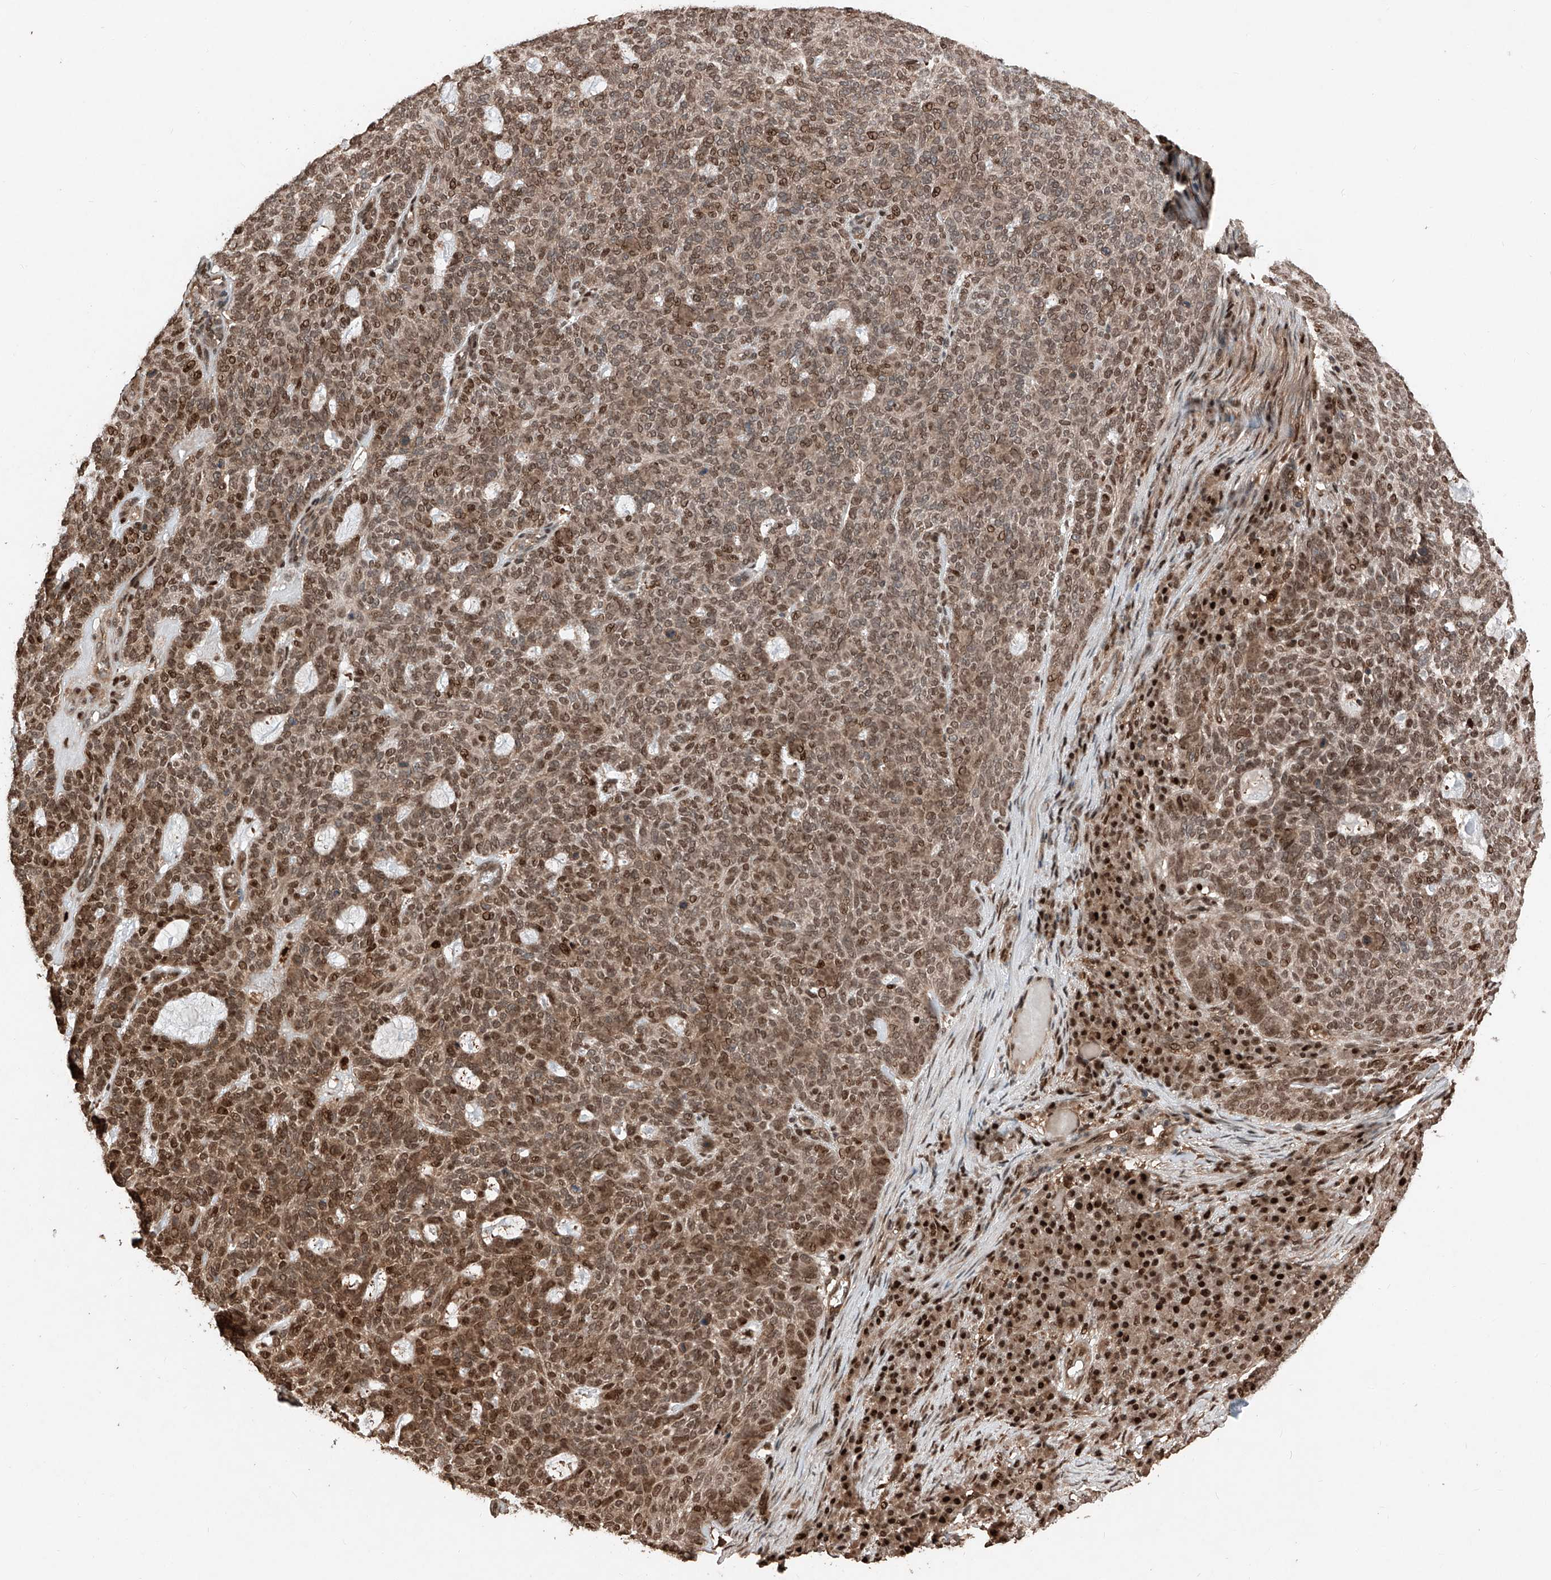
{"staining": {"intensity": "moderate", "quantity": ">75%", "location": "cytoplasmic/membranous,nuclear"}, "tissue": "skin cancer", "cell_type": "Tumor cells", "image_type": "cancer", "snomed": [{"axis": "morphology", "description": "Squamous cell carcinoma, NOS"}, {"axis": "topography", "description": "Skin"}], "caption": "Immunohistochemistry photomicrograph of skin squamous cell carcinoma stained for a protein (brown), which shows medium levels of moderate cytoplasmic/membranous and nuclear staining in approximately >75% of tumor cells.", "gene": "RMND1", "patient": {"sex": "female", "age": 90}}